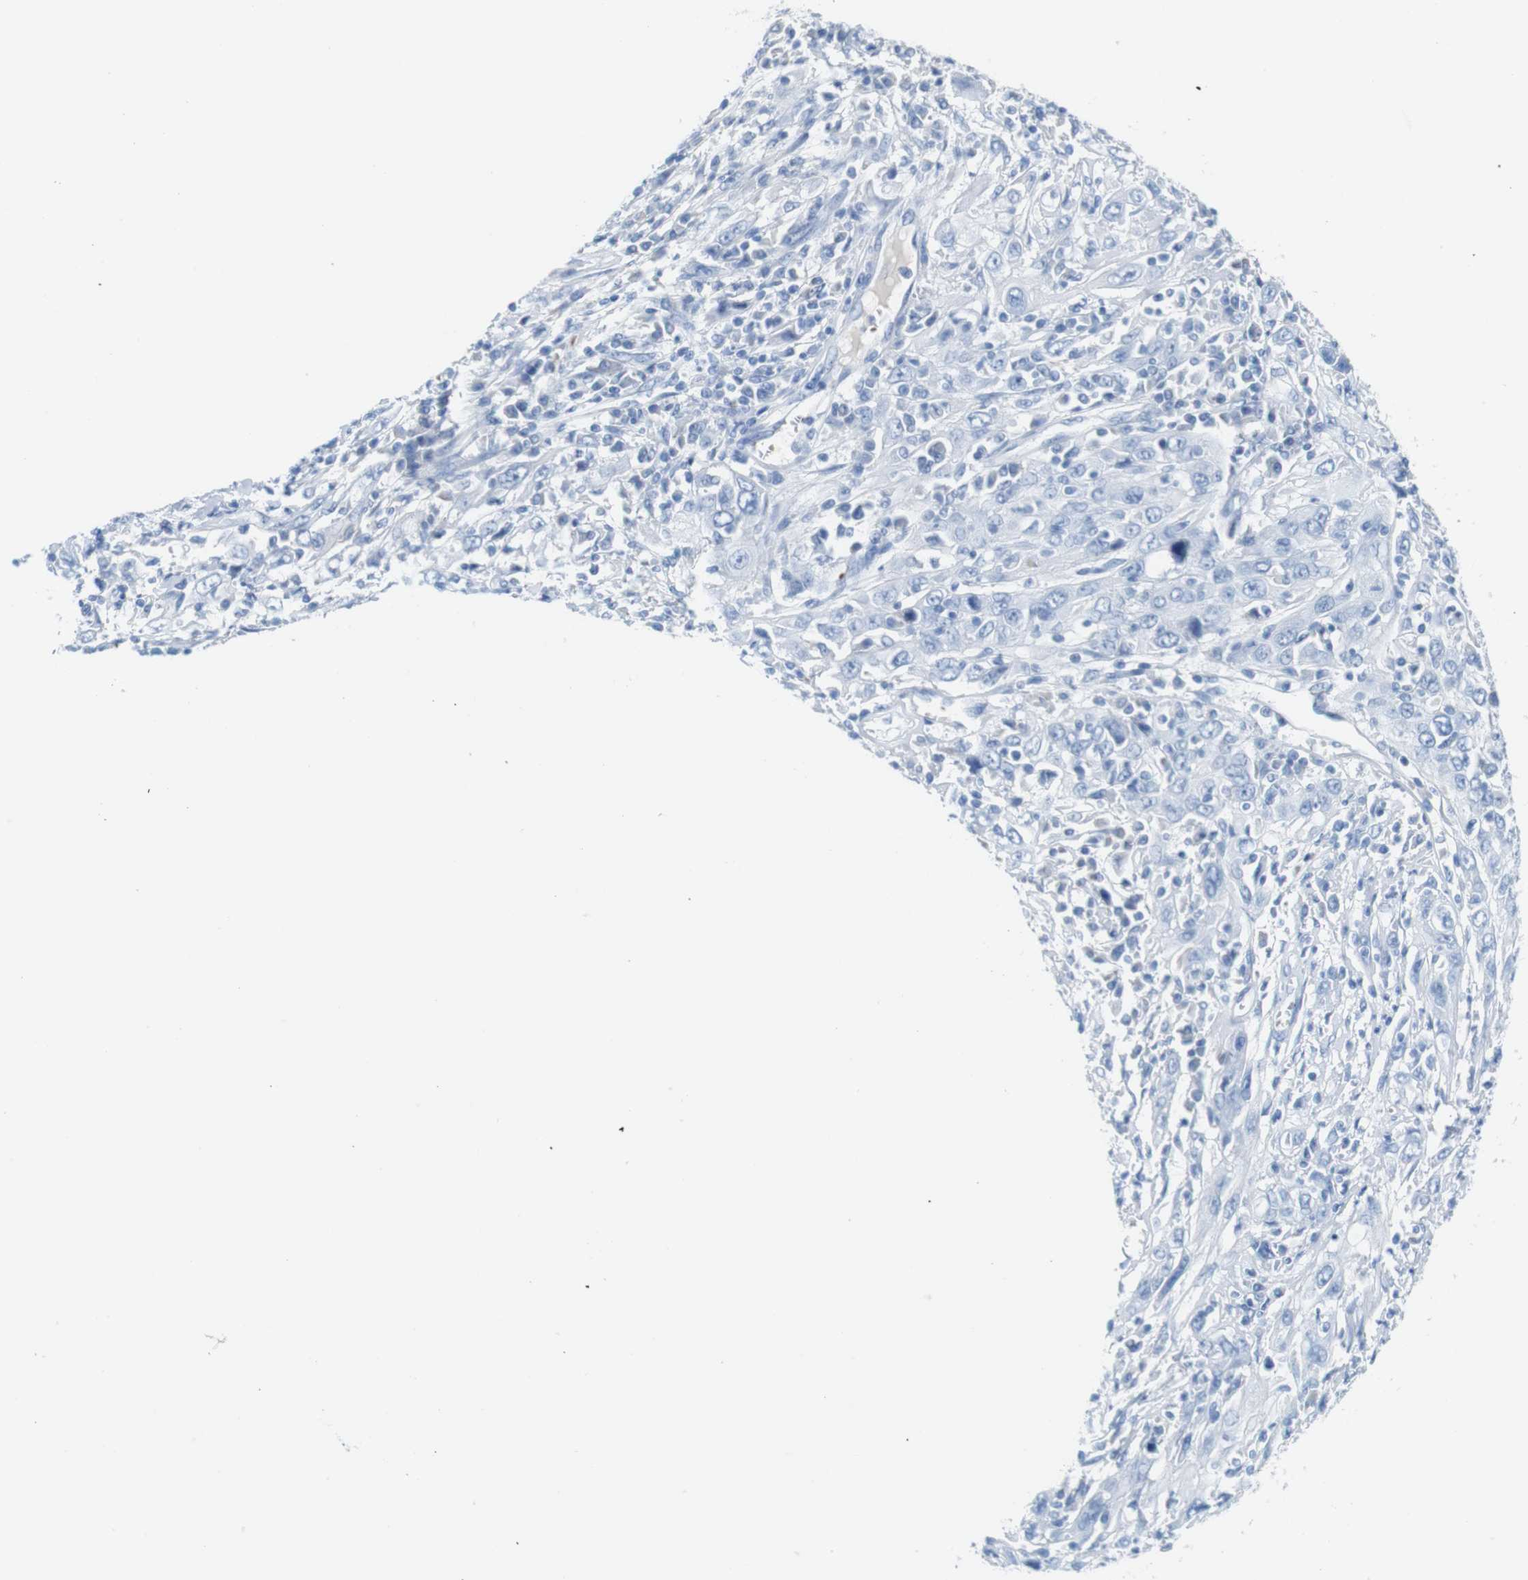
{"staining": {"intensity": "negative", "quantity": "none", "location": "none"}, "tissue": "cervical cancer", "cell_type": "Tumor cells", "image_type": "cancer", "snomed": [{"axis": "morphology", "description": "Squamous cell carcinoma, NOS"}, {"axis": "topography", "description": "Cervix"}], "caption": "Protein analysis of cervical squamous cell carcinoma exhibits no significant staining in tumor cells. The staining was performed using DAB to visualize the protein expression in brown, while the nuclei were stained in blue with hematoxylin (Magnification: 20x).", "gene": "IGSF8", "patient": {"sex": "female", "age": 46}}